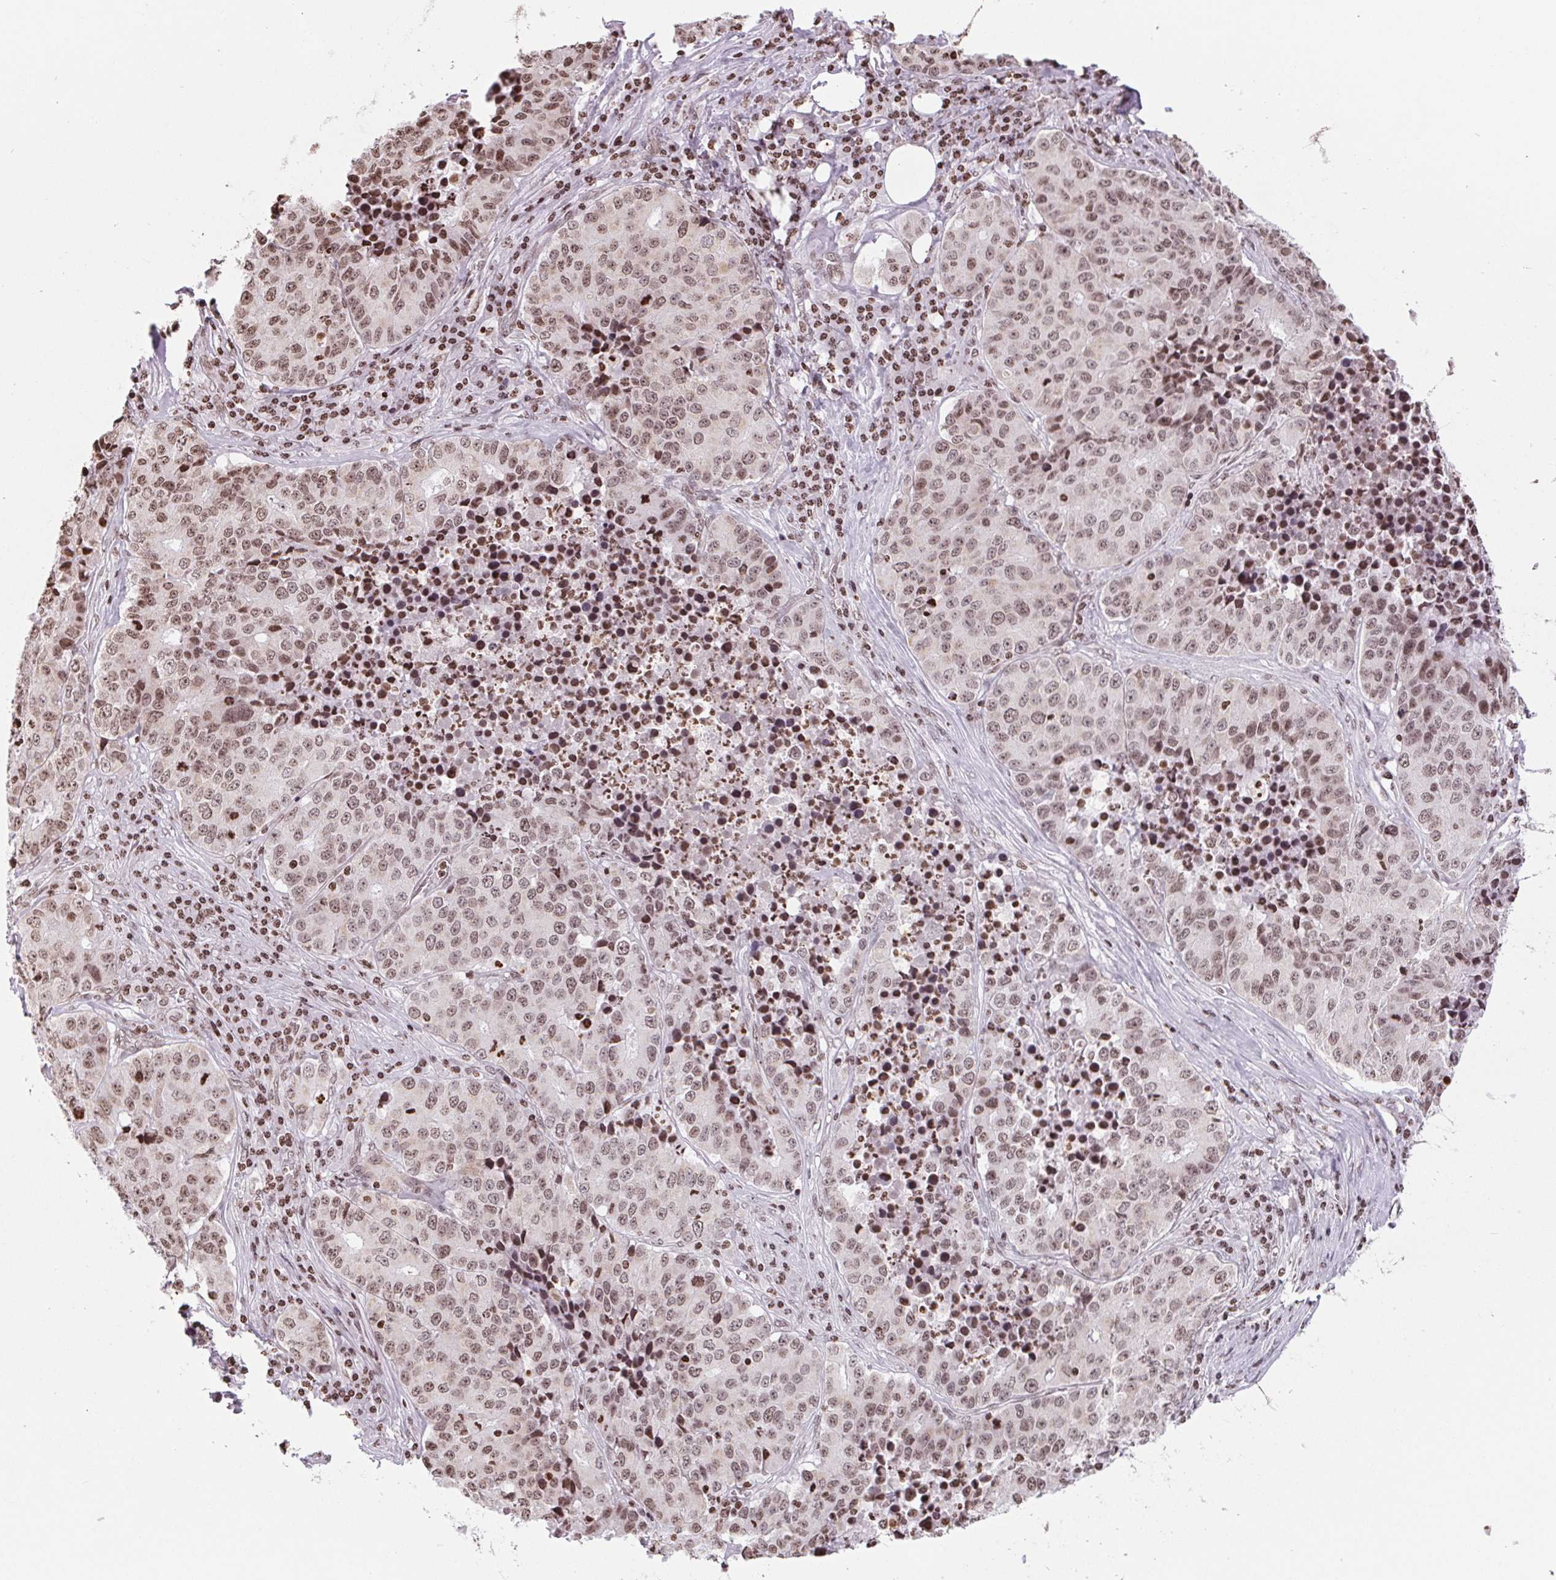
{"staining": {"intensity": "weak", "quantity": ">75%", "location": "nuclear"}, "tissue": "stomach cancer", "cell_type": "Tumor cells", "image_type": "cancer", "snomed": [{"axis": "morphology", "description": "Adenocarcinoma, NOS"}, {"axis": "topography", "description": "Stomach"}], "caption": "A brown stain highlights weak nuclear expression of a protein in adenocarcinoma (stomach) tumor cells.", "gene": "SMIM12", "patient": {"sex": "male", "age": 71}}